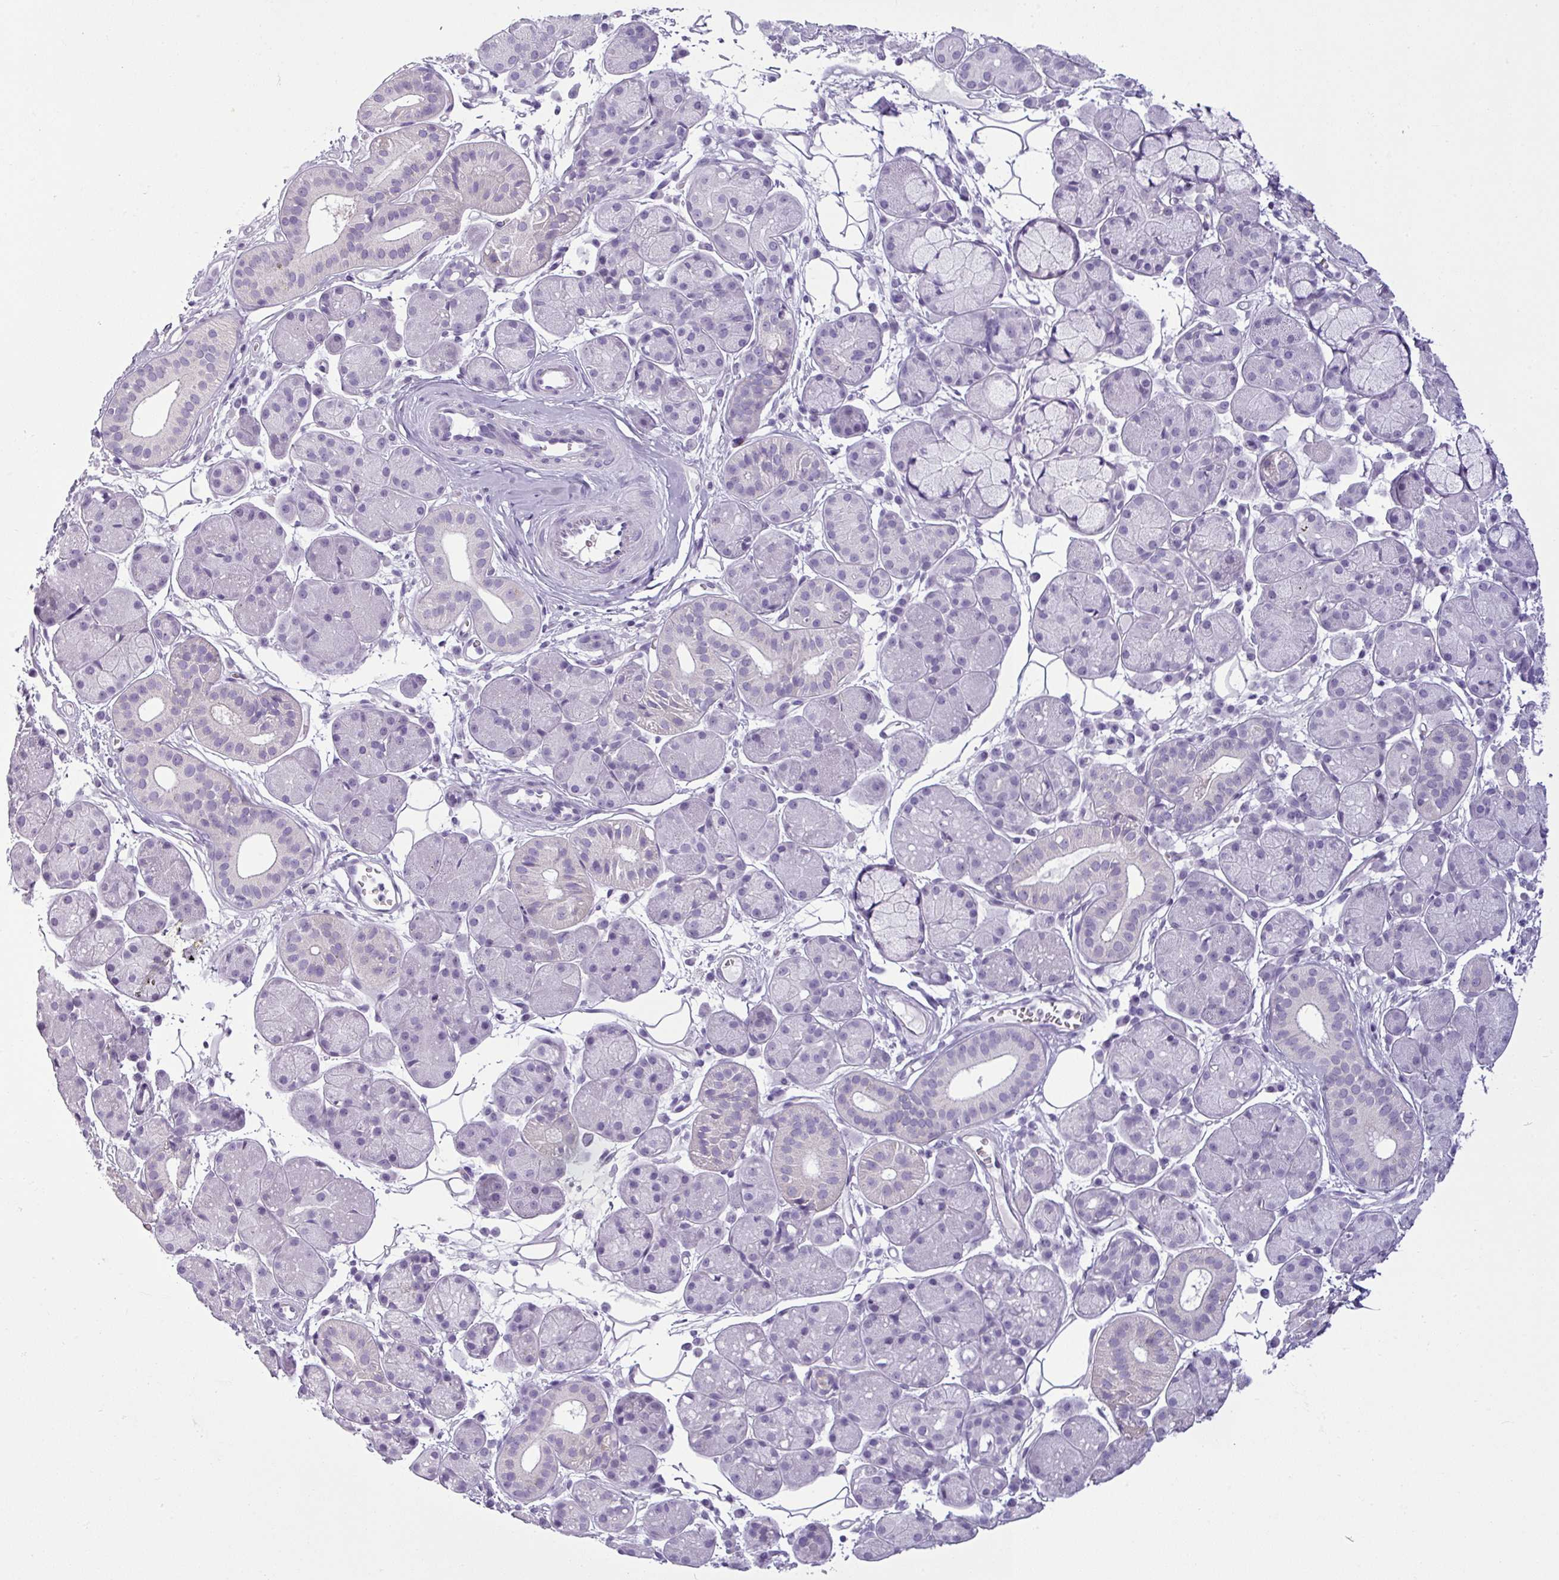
{"staining": {"intensity": "negative", "quantity": "none", "location": "none"}, "tissue": "salivary gland", "cell_type": "Glandular cells", "image_type": "normal", "snomed": [{"axis": "morphology", "description": "Squamous cell carcinoma, NOS"}, {"axis": "topography", "description": "Skin"}, {"axis": "topography", "description": "Head-Neck"}], "caption": "A micrograph of human salivary gland is negative for staining in glandular cells. (DAB IHC visualized using brightfield microscopy, high magnification).", "gene": "CDH16", "patient": {"sex": "male", "age": 80}}